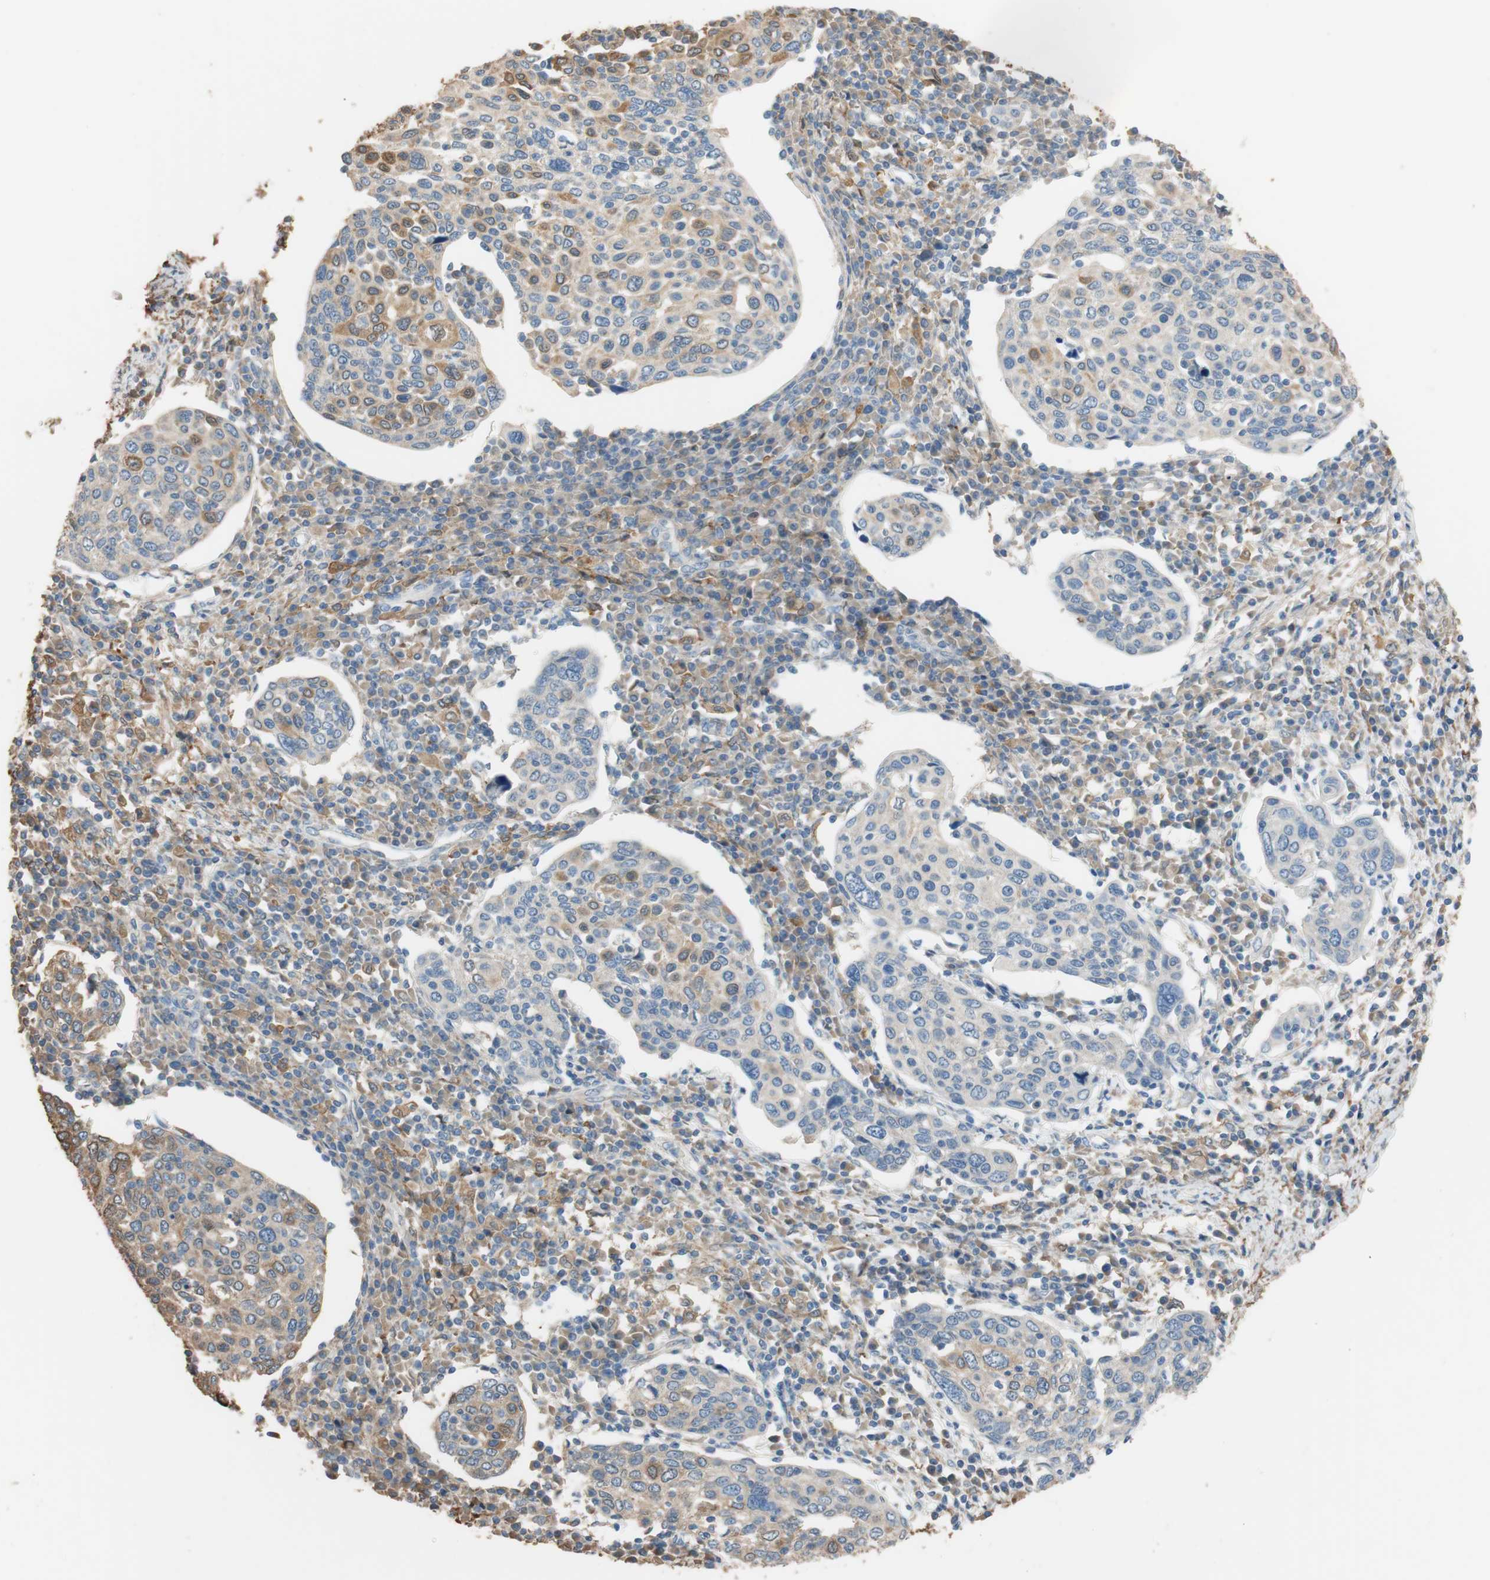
{"staining": {"intensity": "moderate", "quantity": "25%-75%", "location": "cytoplasmic/membranous"}, "tissue": "cervical cancer", "cell_type": "Tumor cells", "image_type": "cancer", "snomed": [{"axis": "morphology", "description": "Squamous cell carcinoma, NOS"}, {"axis": "topography", "description": "Cervix"}], "caption": "A brown stain shows moderate cytoplasmic/membranous expression of a protein in human cervical cancer tumor cells.", "gene": "ALDH1A2", "patient": {"sex": "female", "age": 40}}